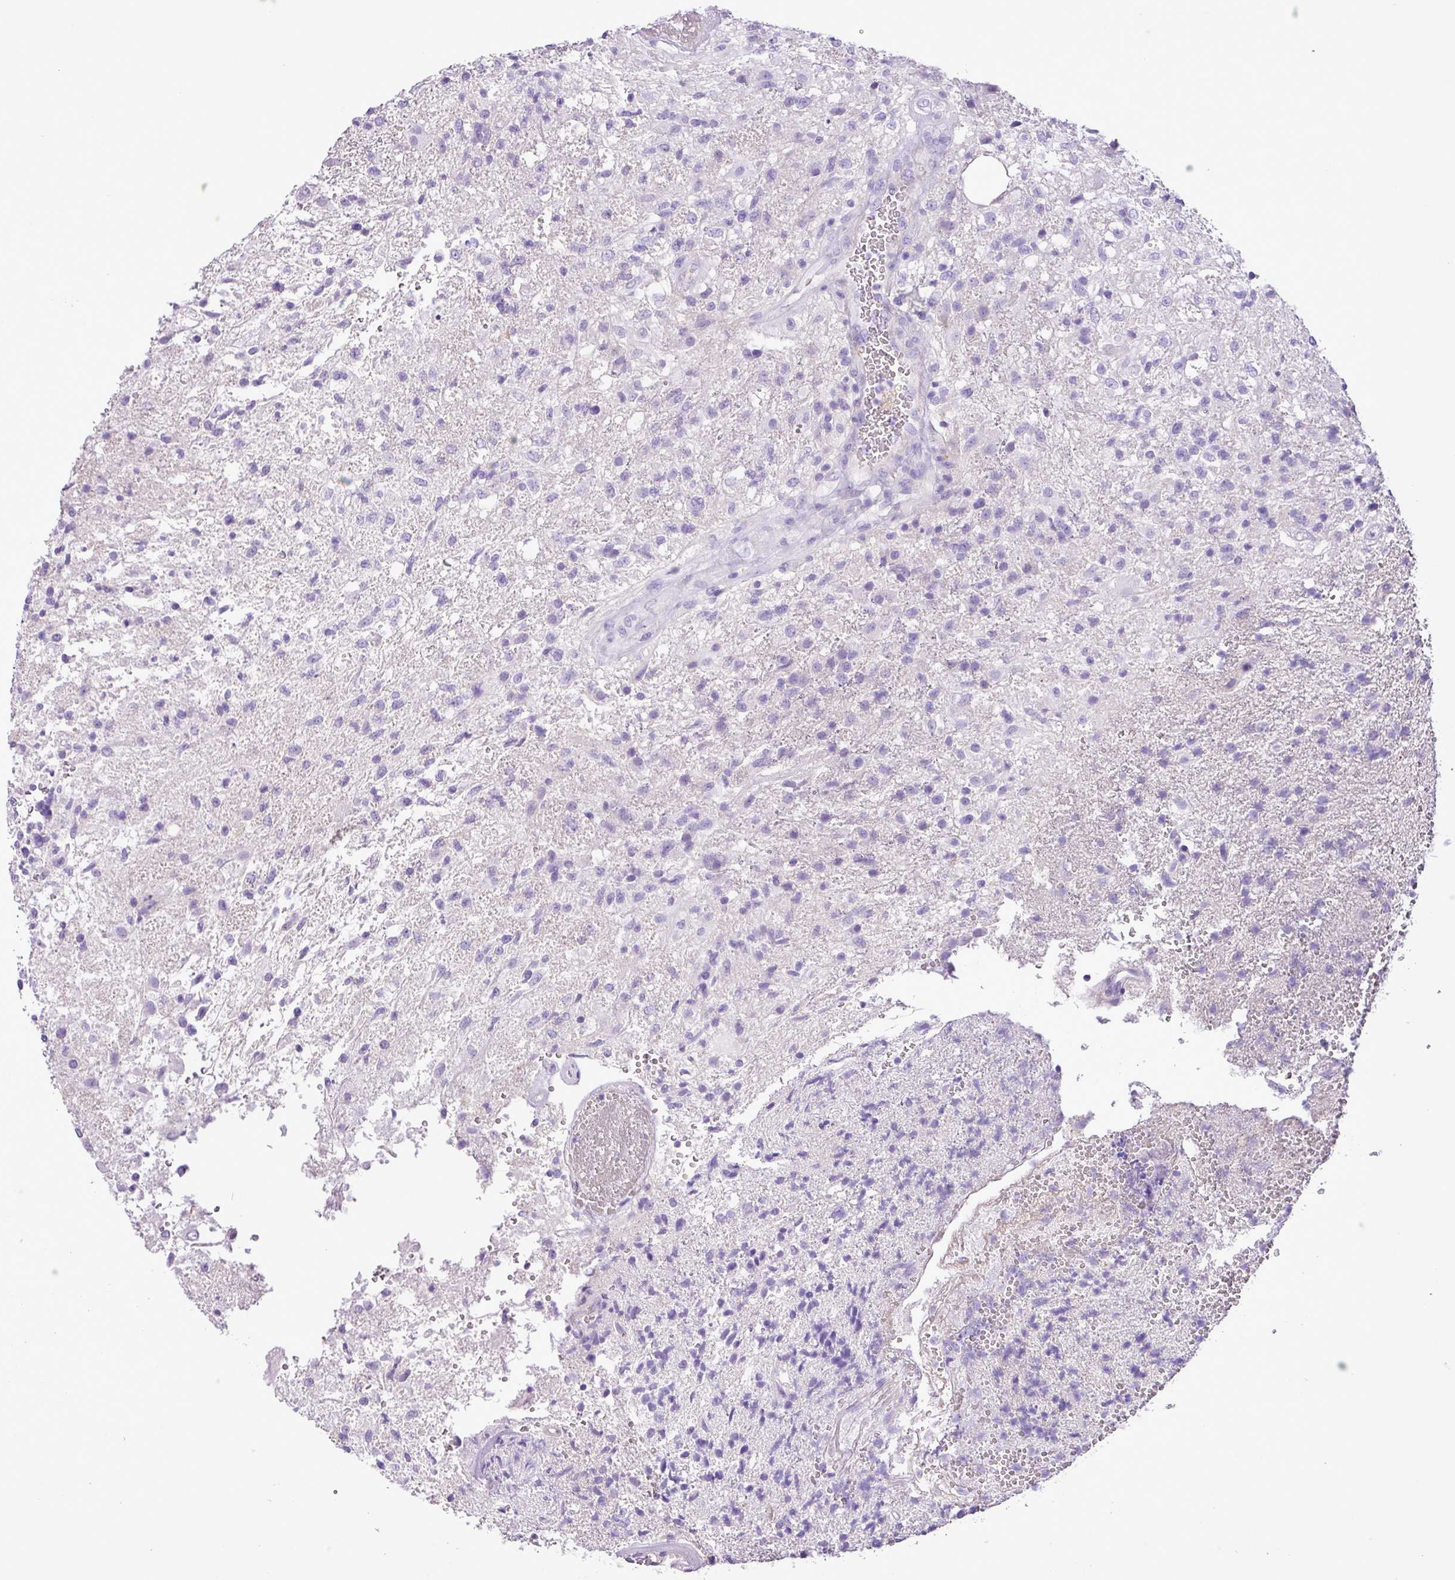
{"staining": {"intensity": "negative", "quantity": "none", "location": "none"}, "tissue": "glioma", "cell_type": "Tumor cells", "image_type": "cancer", "snomed": [{"axis": "morphology", "description": "Glioma, malignant, High grade"}, {"axis": "topography", "description": "Brain"}], "caption": "Tumor cells show no significant positivity in malignant glioma (high-grade). Brightfield microscopy of IHC stained with DAB (3,3'-diaminobenzidine) (brown) and hematoxylin (blue), captured at high magnification.", "gene": "ZNF334", "patient": {"sex": "male", "age": 56}}